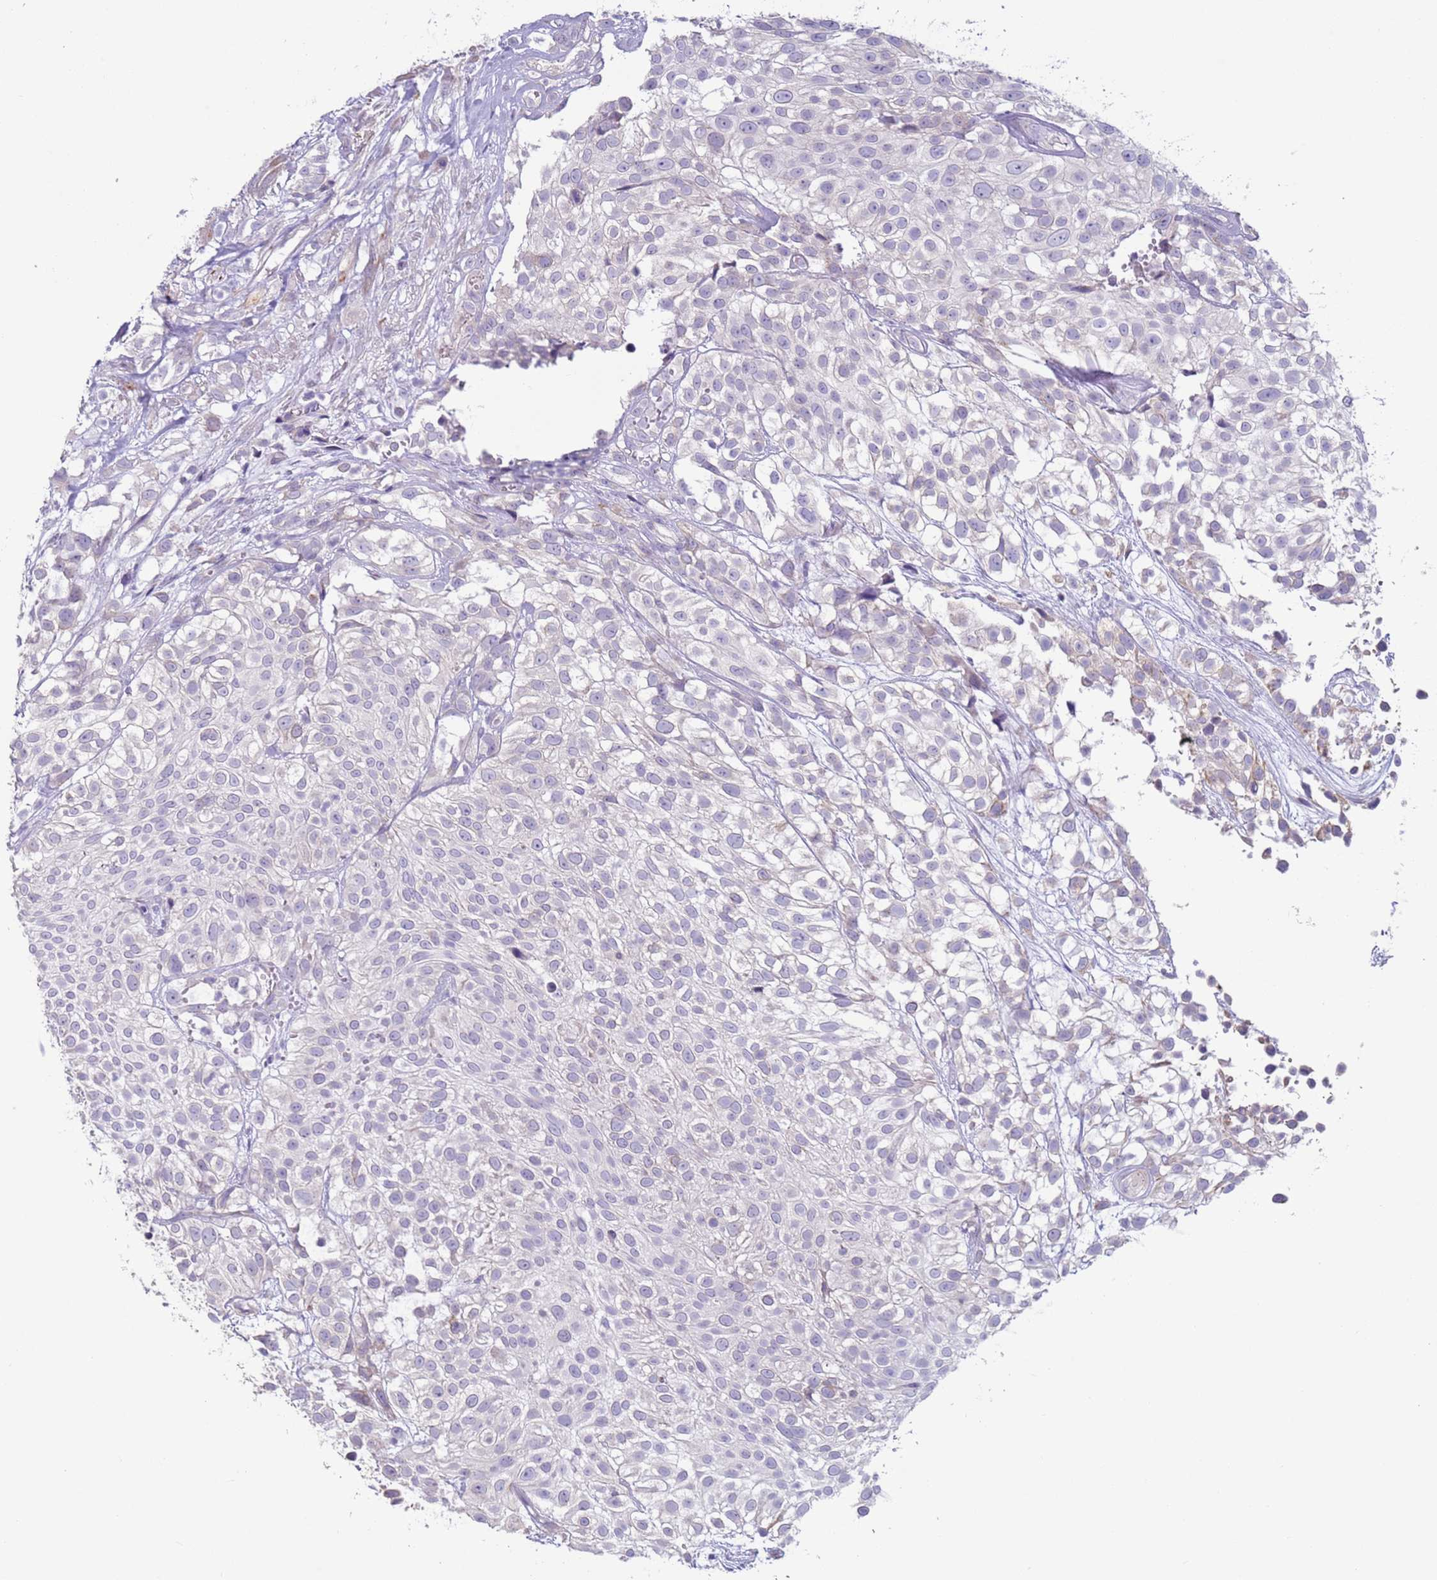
{"staining": {"intensity": "negative", "quantity": "none", "location": "none"}, "tissue": "urothelial cancer", "cell_type": "Tumor cells", "image_type": "cancer", "snomed": [{"axis": "morphology", "description": "Urothelial carcinoma, High grade"}, {"axis": "topography", "description": "Urinary bladder"}], "caption": "Human urothelial carcinoma (high-grade) stained for a protein using immunohistochemistry exhibits no staining in tumor cells.", "gene": "NPAP1", "patient": {"sex": "male", "age": 56}}